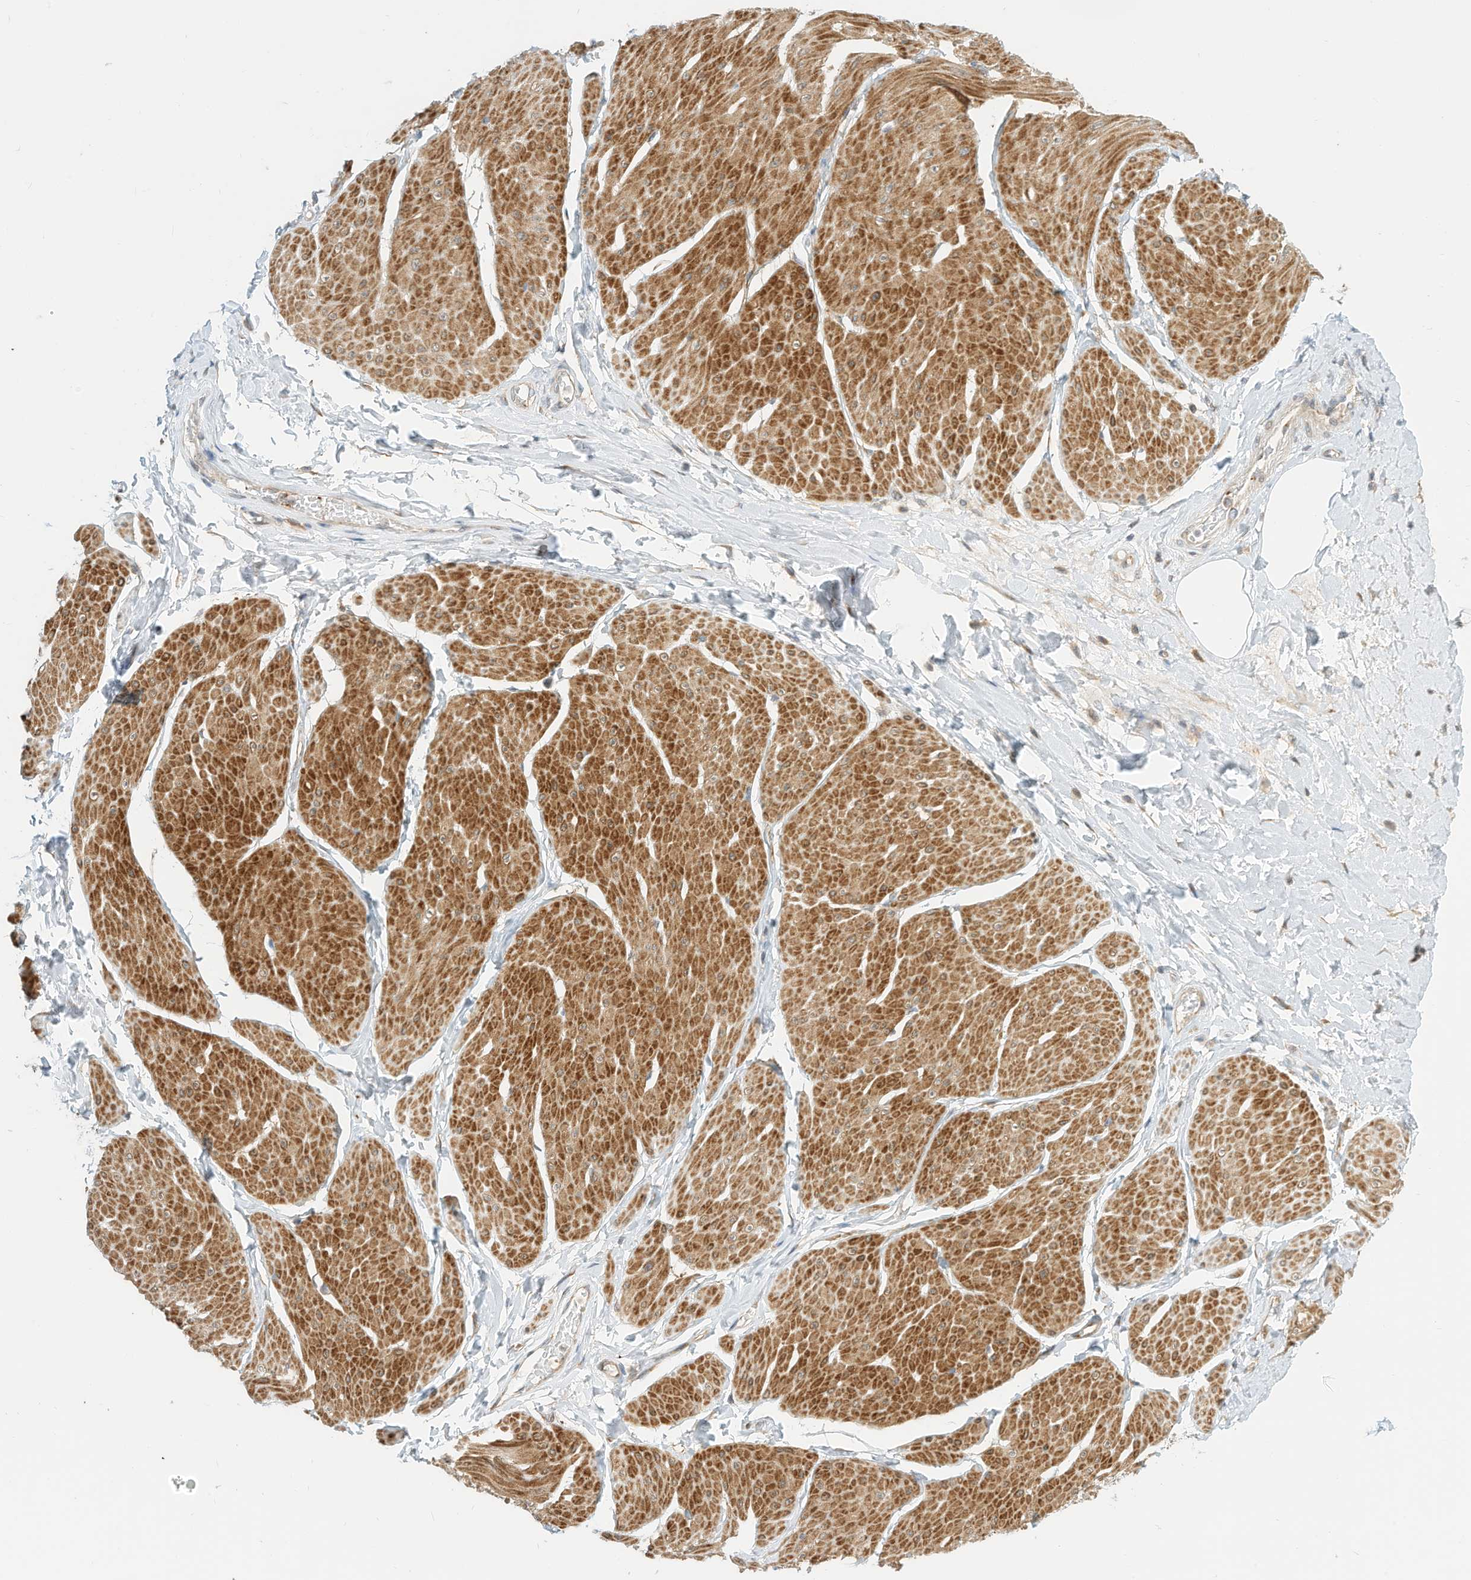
{"staining": {"intensity": "moderate", "quantity": ">75%", "location": "cytoplasmic/membranous"}, "tissue": "smooth muscle", "cell_type": "Smooth muscle cells", "image_type": "normal", "snomed": [{"axis": "morphology", "description": "Urothelial carcinoma, High grade"}, {"axis": "topography", "description": "Urinary bladder"}], "caption": "A high-resolution micrograph shows IHC staining of normal smooth muscle, which shows moderate cytoplasmic/membranous expression in approximately >75% of smooth muscle cells.", "gene": "OFD1", "patient": {"sex": "male", "age": 46}}